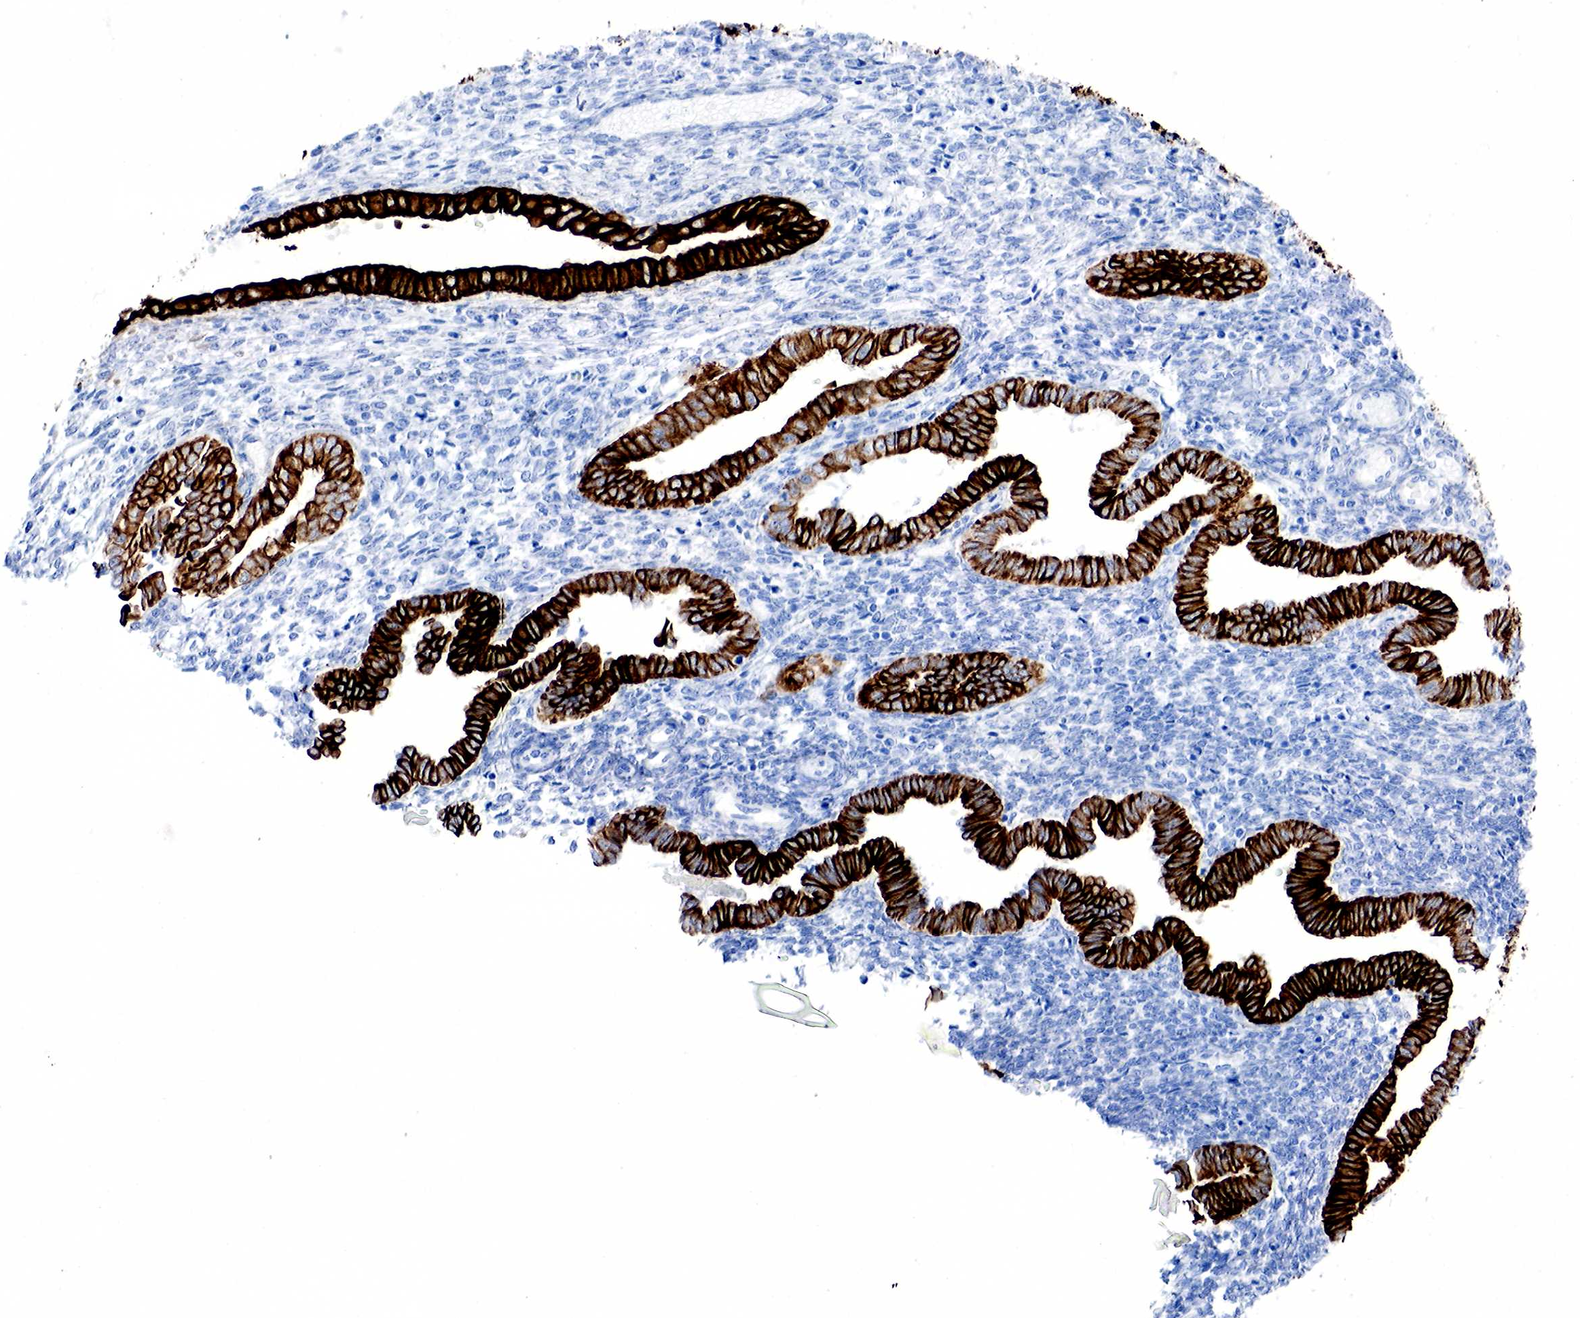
{"staining": {"intensity": "negative", "quantity": "none", "location": "none"}, "tissue": "endometrium", "cell_type": "Cells in endometrial stroma", "image_type": "normal", "snomed": [{"axis": "morphology", "description": "Normal tissue, NOS"}, {"axis": "topography", "description": "Endometrium"}], "caption": "Protein analysis of benign endometrium displays no significant positivity in cells in endometrial stroma.", "gene": "KRT7", "patient": {"sex": "female", "age": 36}}